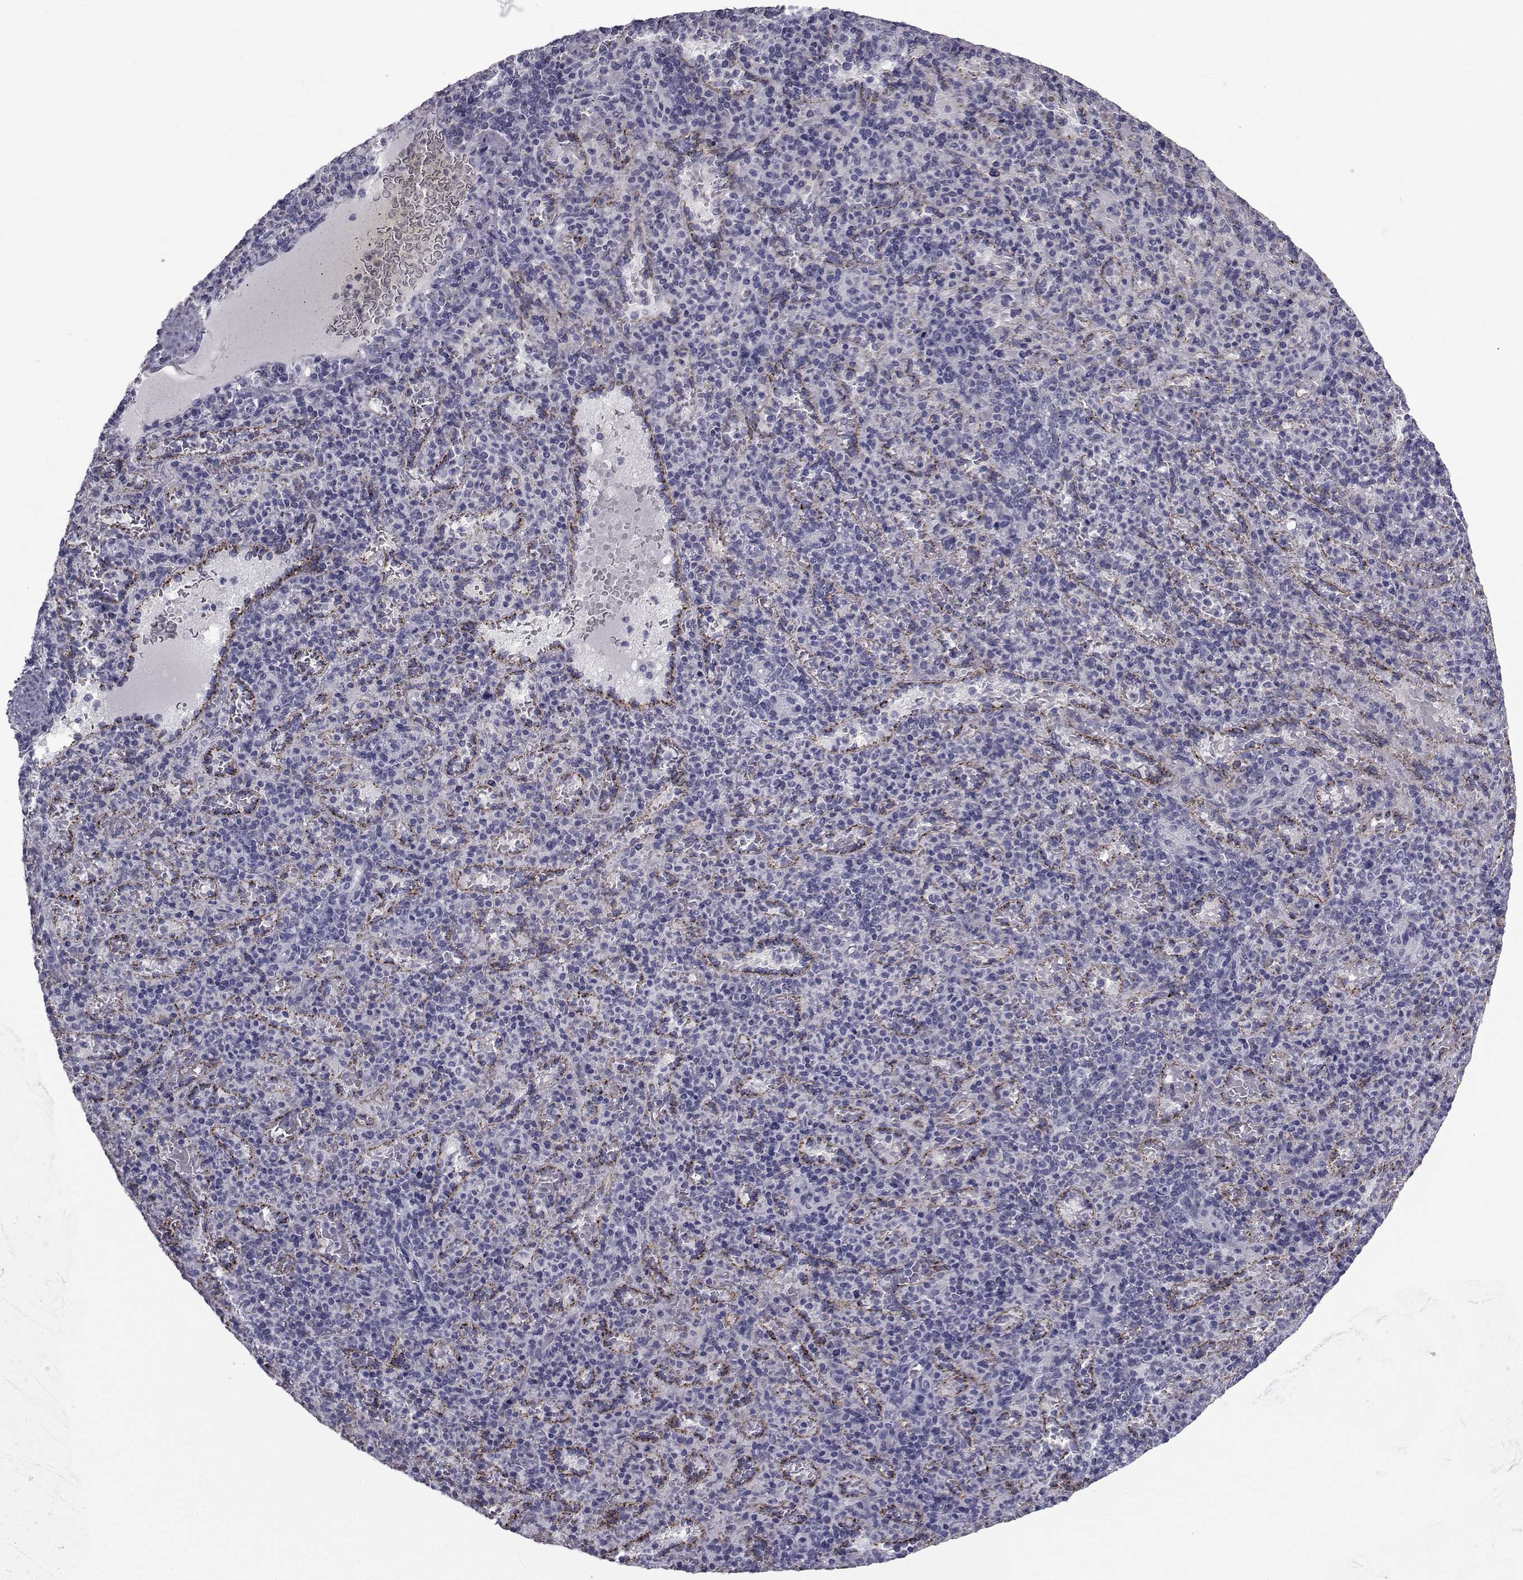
{"staining": {"intensity": "negative", "quantity": "none", "location": "none"}, "tissue": "spleen", "cell_type": "Cells in red pulp", "image_type": "normal", "snomed": [{"axis": "morphology", "description": "Normal tissue, NOS"}, {"axis": "topography", "description": "Spleen"}], "caption": "The histopathology image displays no staining of cells in red pulp in unremarkable spleen. (IHC, brightfield microscopy, high magnification).", "gene": "FDXR", "patient": {"sex": "female", "age": 74}}